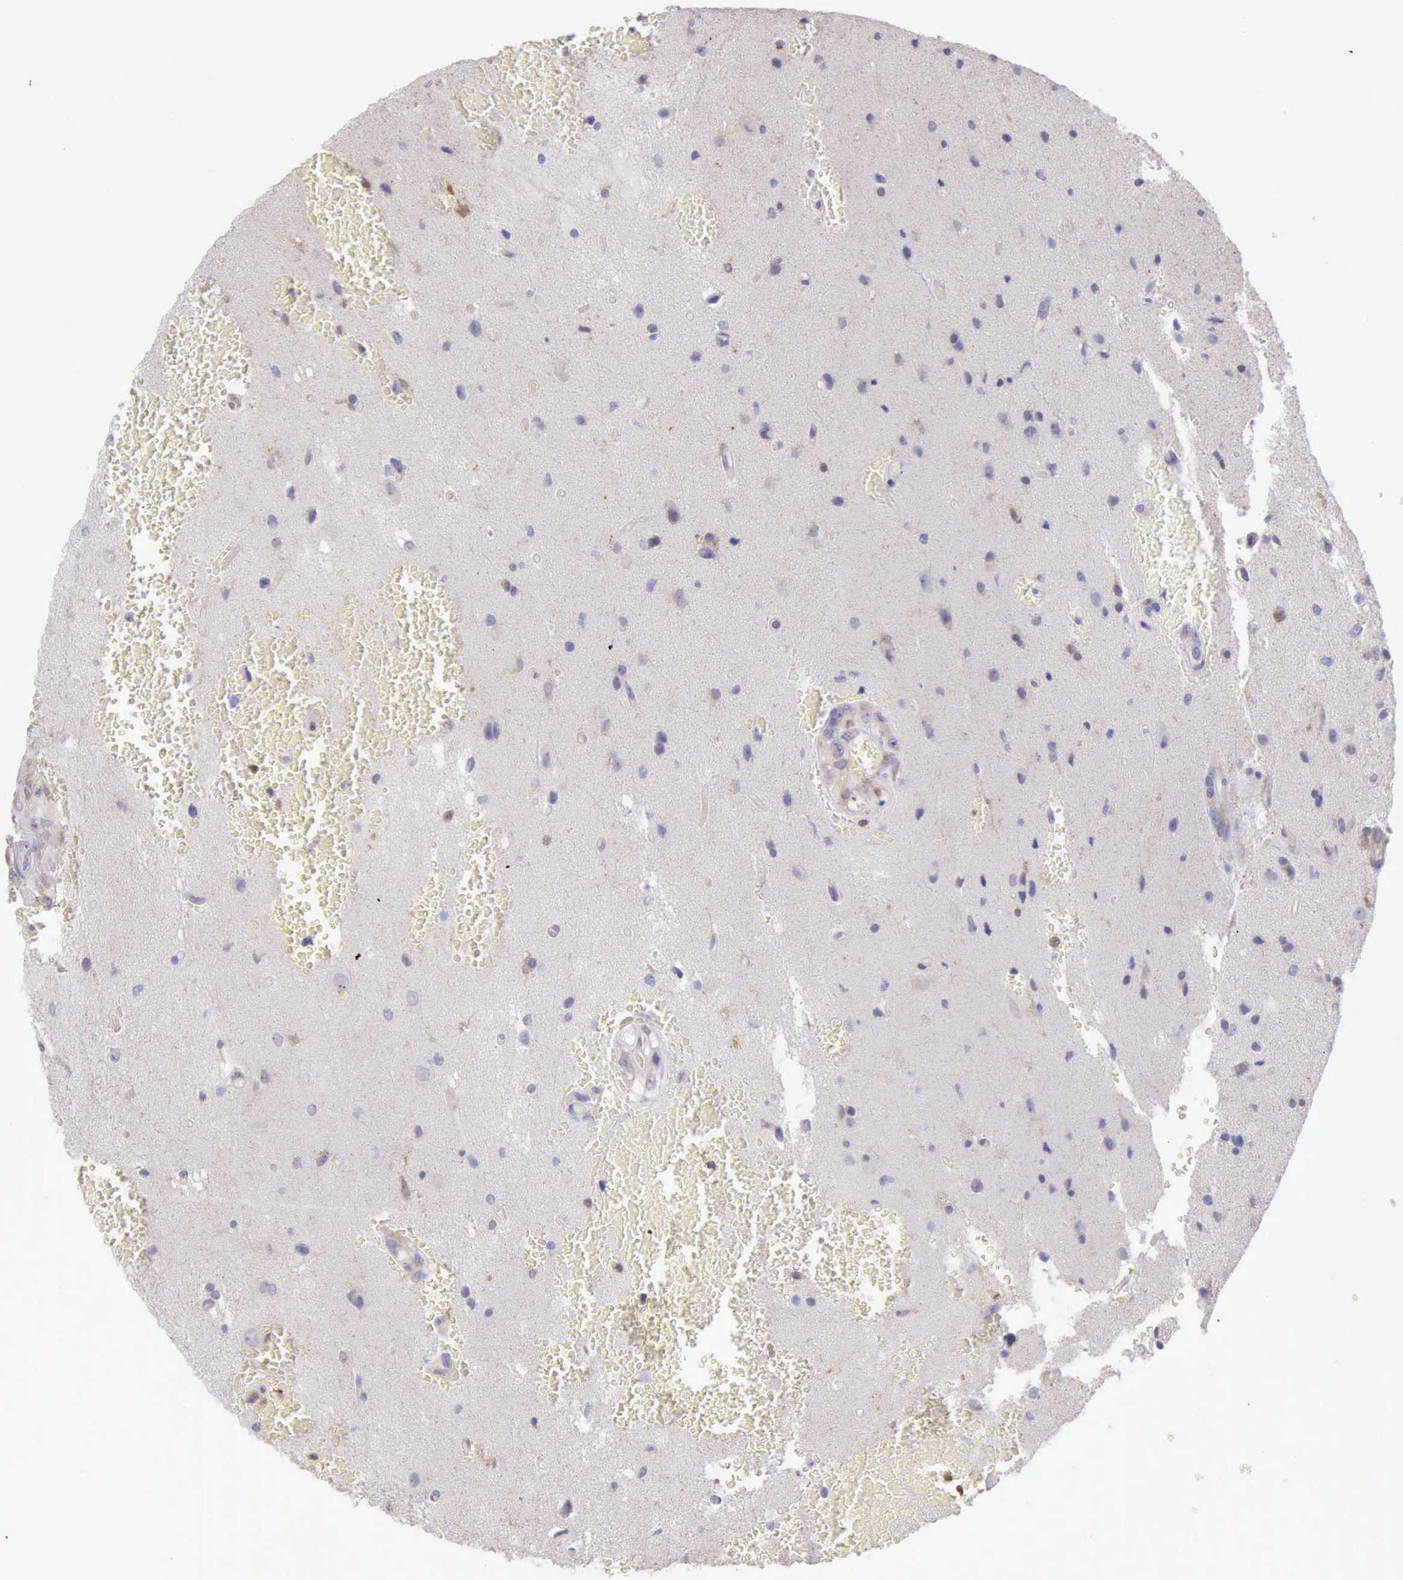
{"staining": {"intensity": "weak", "quantity": "<25%", "location": "cytoplasmic/membranous"}, "tissue": "glioma", "cell_type": "Tumor cells", "image_type": "cancer", "snomed": [{"axis": "morphology", "description": "Glioma, malignant, High grade"}, {"axis": "topography", "description": "Brain"}], "caption": "DAB (3,3'-diaminobenzidine) immunohistochemical staining of human glioma displays no significant positivity in tumor cells.", "gene": "SASH3", "patient": {"sex": "male", "age": 48}}